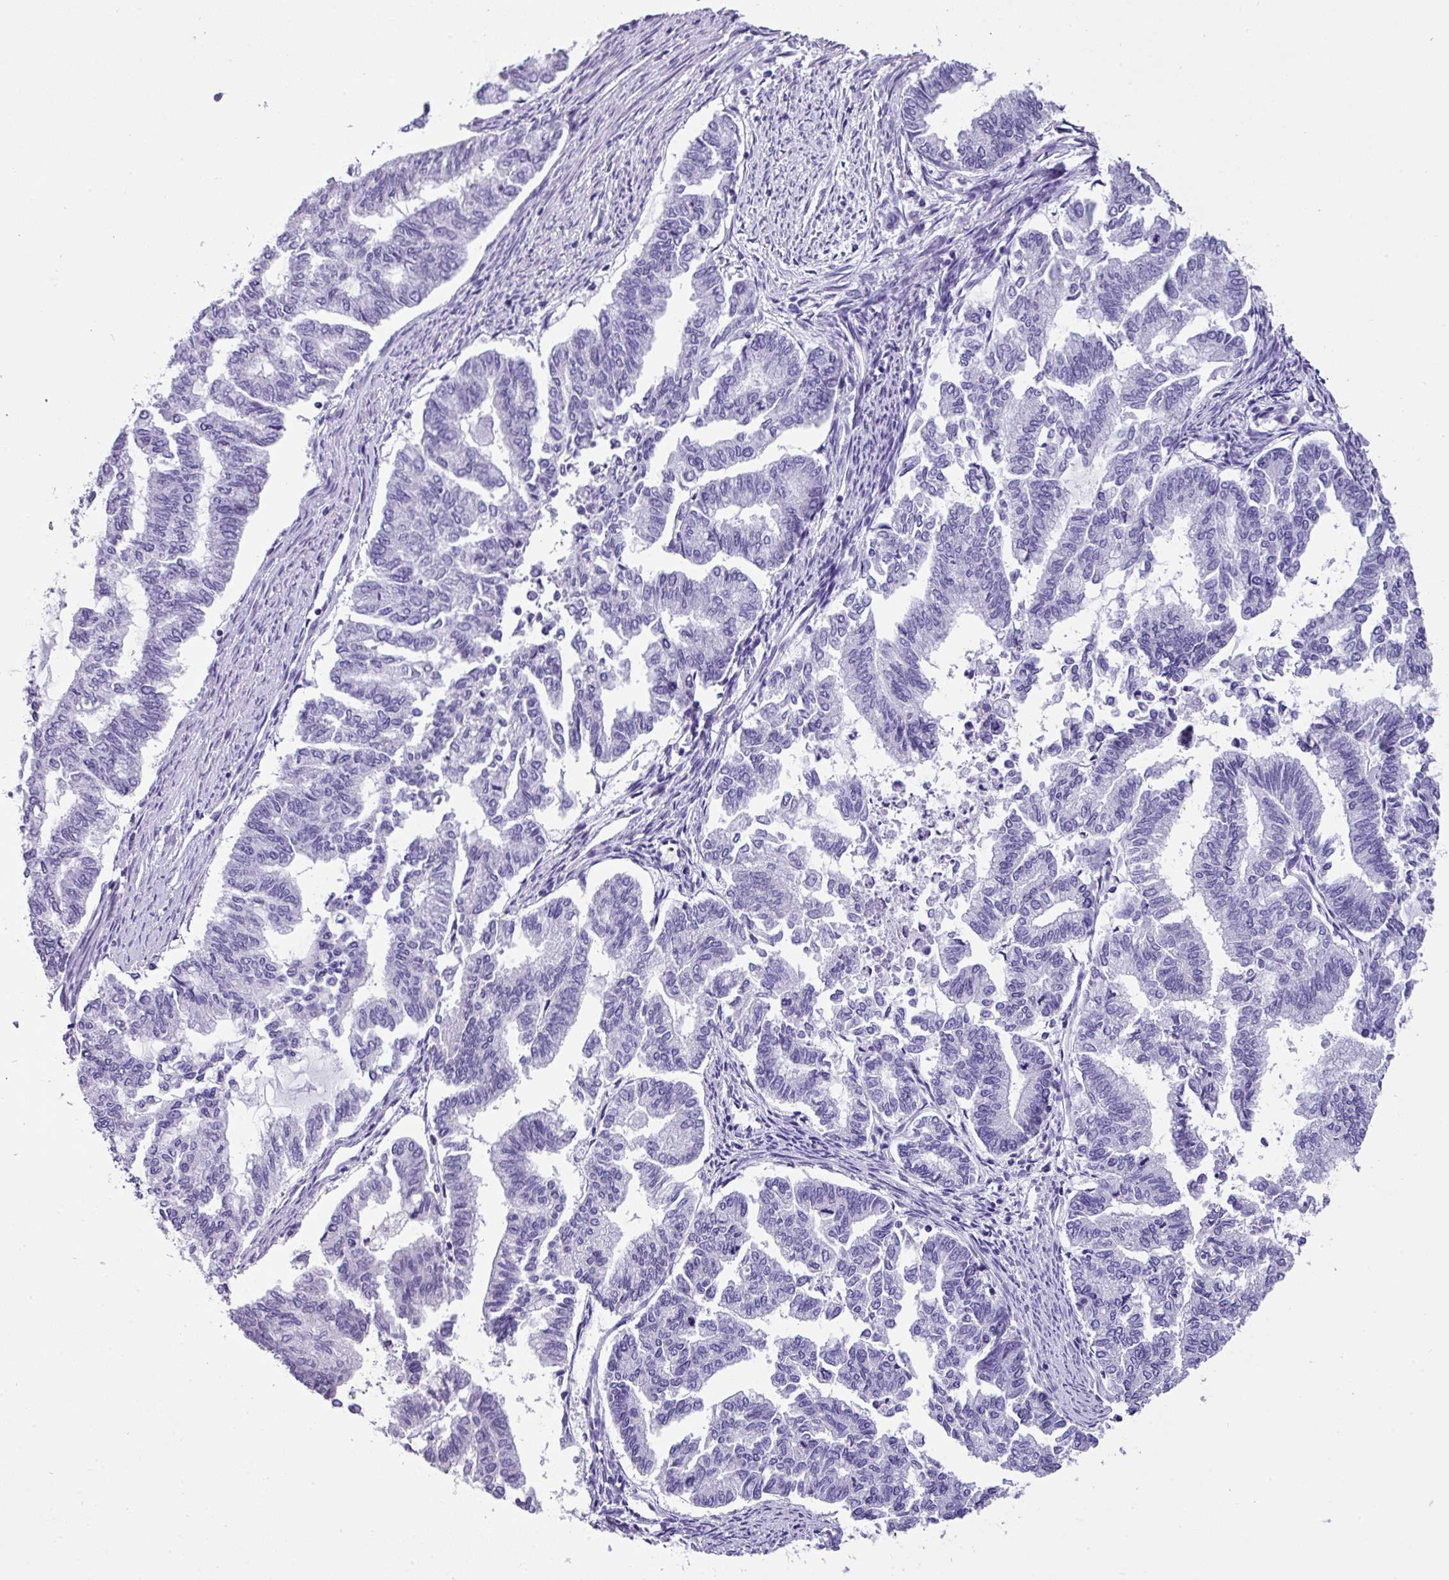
{"staining": {"intensity": "negative", "quantity": "none", "location": "none"}, "tissue": "endometrial cancer", "cell_type": "Tumor cells", "image_type": "cancer", "snomed": [{"axis": "morphology", "description": "Adenocarcinoma, NOS"}, {"axis": "topography", "description": "Endometrium"}], "caption": "The photomicrograph displays no staining of tumor cells in endometrial adenocarcinoma.", "gene": "MUC21", "patient": {"sex": "female", "age": 79}}